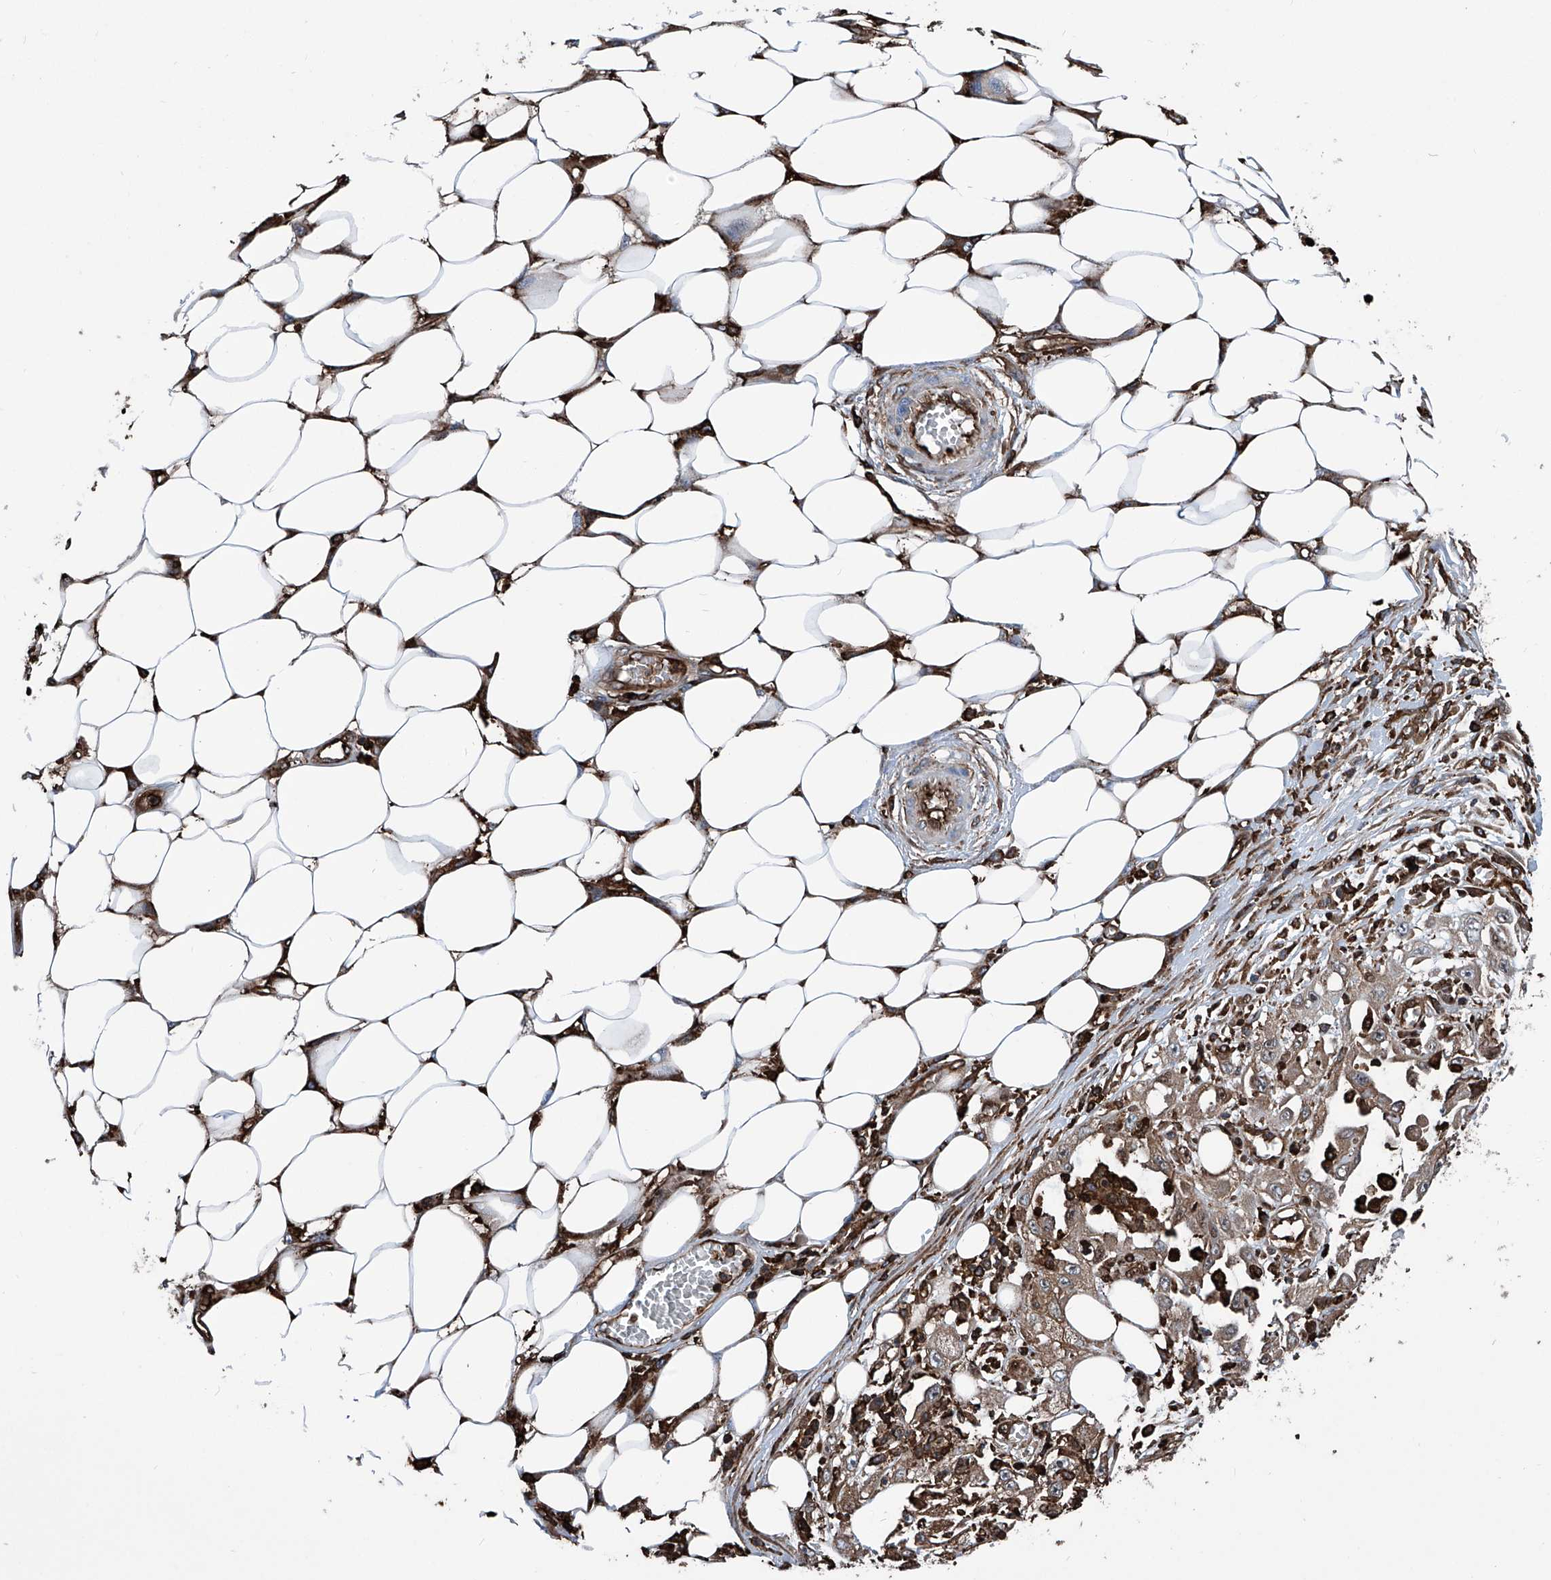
{"staining": {"intensity": "moderate", "quantity": "25%-75%", "location": "cytoplasmic/membranous"}, "tissue": "skin cancer", "cell_type": "Tumor cells", "image_type": "cancer", "snomed": [{"axis": "morphology", "description": "Squamous cell carcinoma, NOS"}, {"axis": "morphology", "description": "Squamous cell carcinoma, metastatic, NOS"}, {"axis": "topography", "description": "Skin"}, {"axis": "topography", "description": "Lymph node"}], "caption": "Immunohistochemical staining of human skin metastatic squamous cell carcinoma demonstrates moderate cytoplasmic/membranous protein staining in about 25%-75% of tumor cells.", "gene": "ZNF484", "patient": {"sex": "male", "age": 75}}